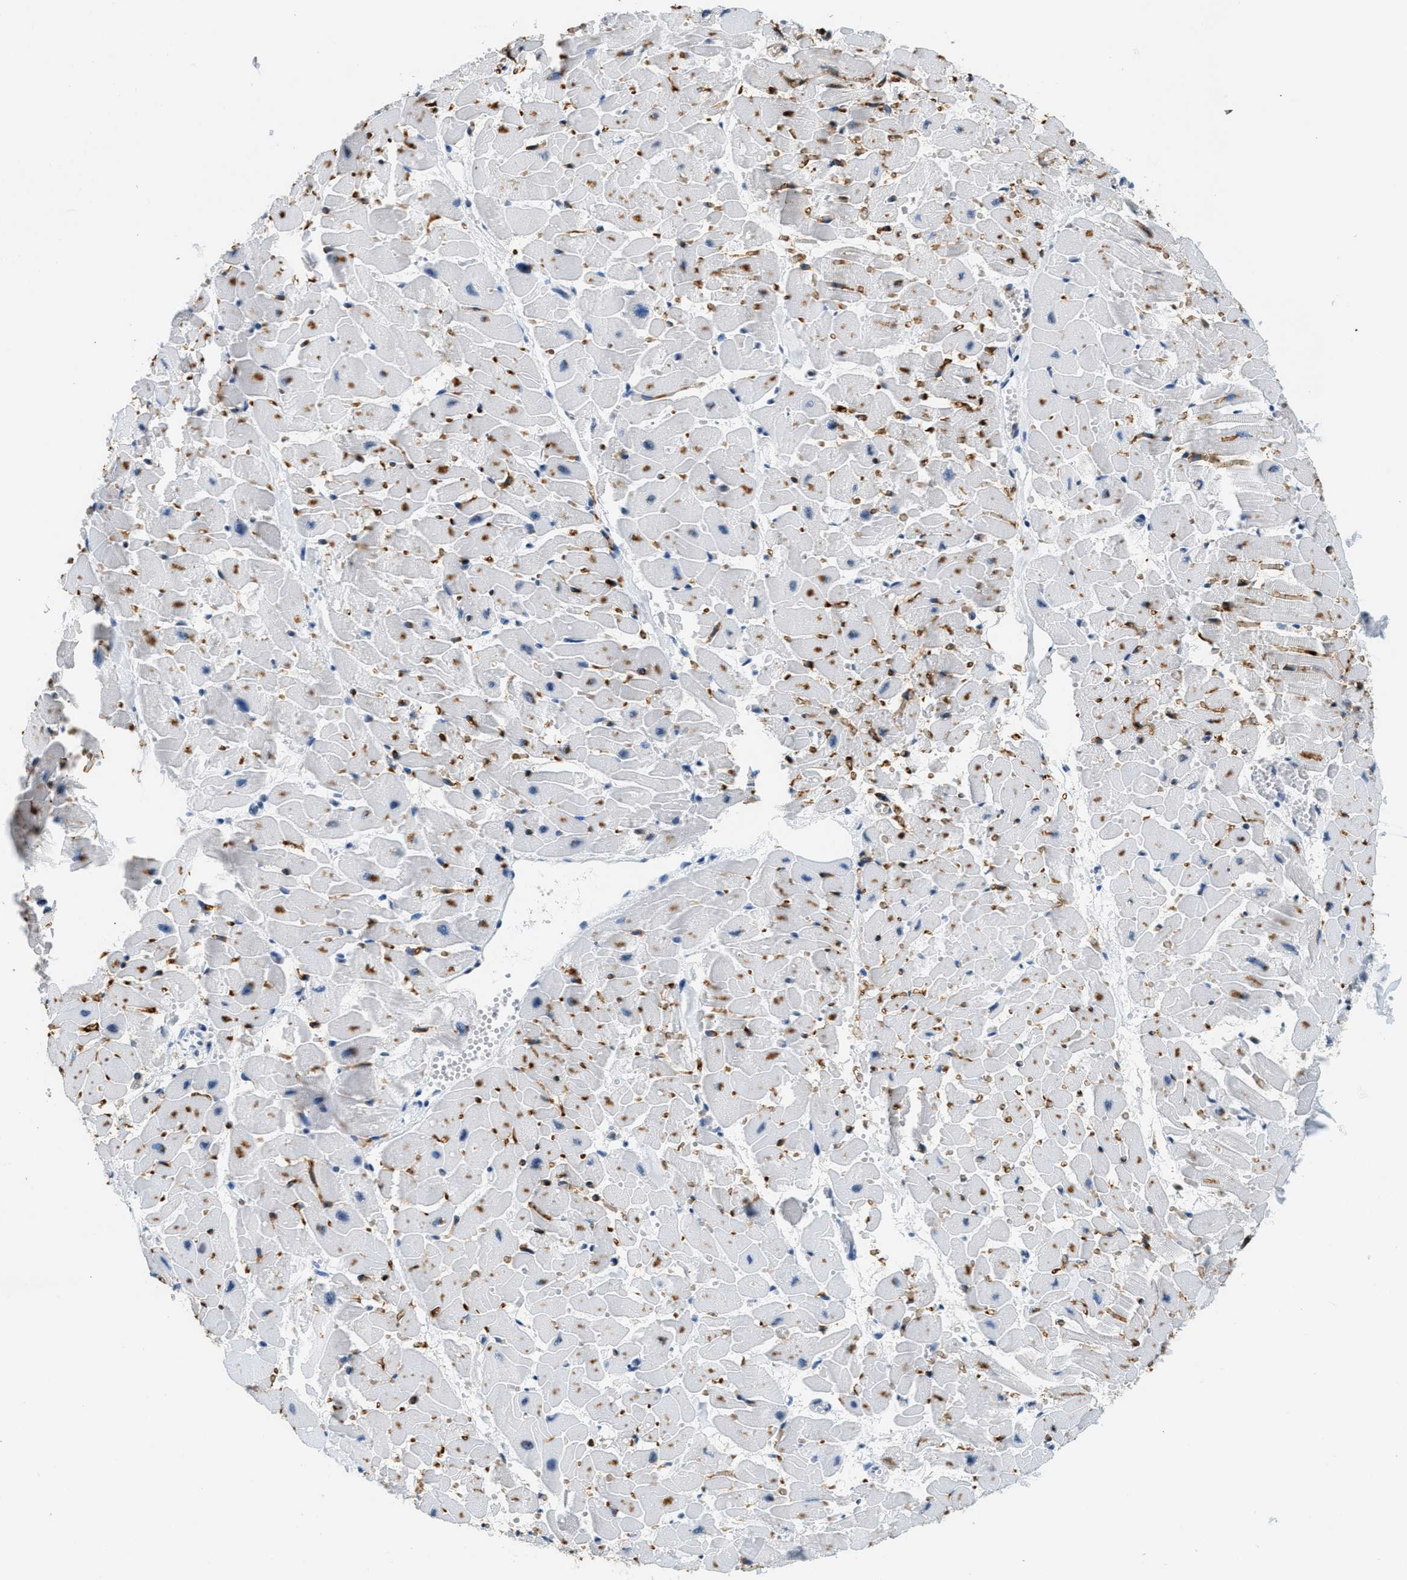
{"staining": {"intensity": "negative", "quantity": "none", "location": "none"}, "tissue": "heart muscle", "cell_type": "Cardiomyocytes", "image_type": "normal", "snomed": [{"axis": "morphology", "description": "Normal tissue, NOS"}, {"axis": "topography", "description": "Heart"}], "caption": "High power microscopy photomicrograph of an IHC image of unremarkable heart muscle, revealing no significant positivity in cardiomyocytes.", "gene": "CA4", "patient": {"sex": "female", "age": 19}}